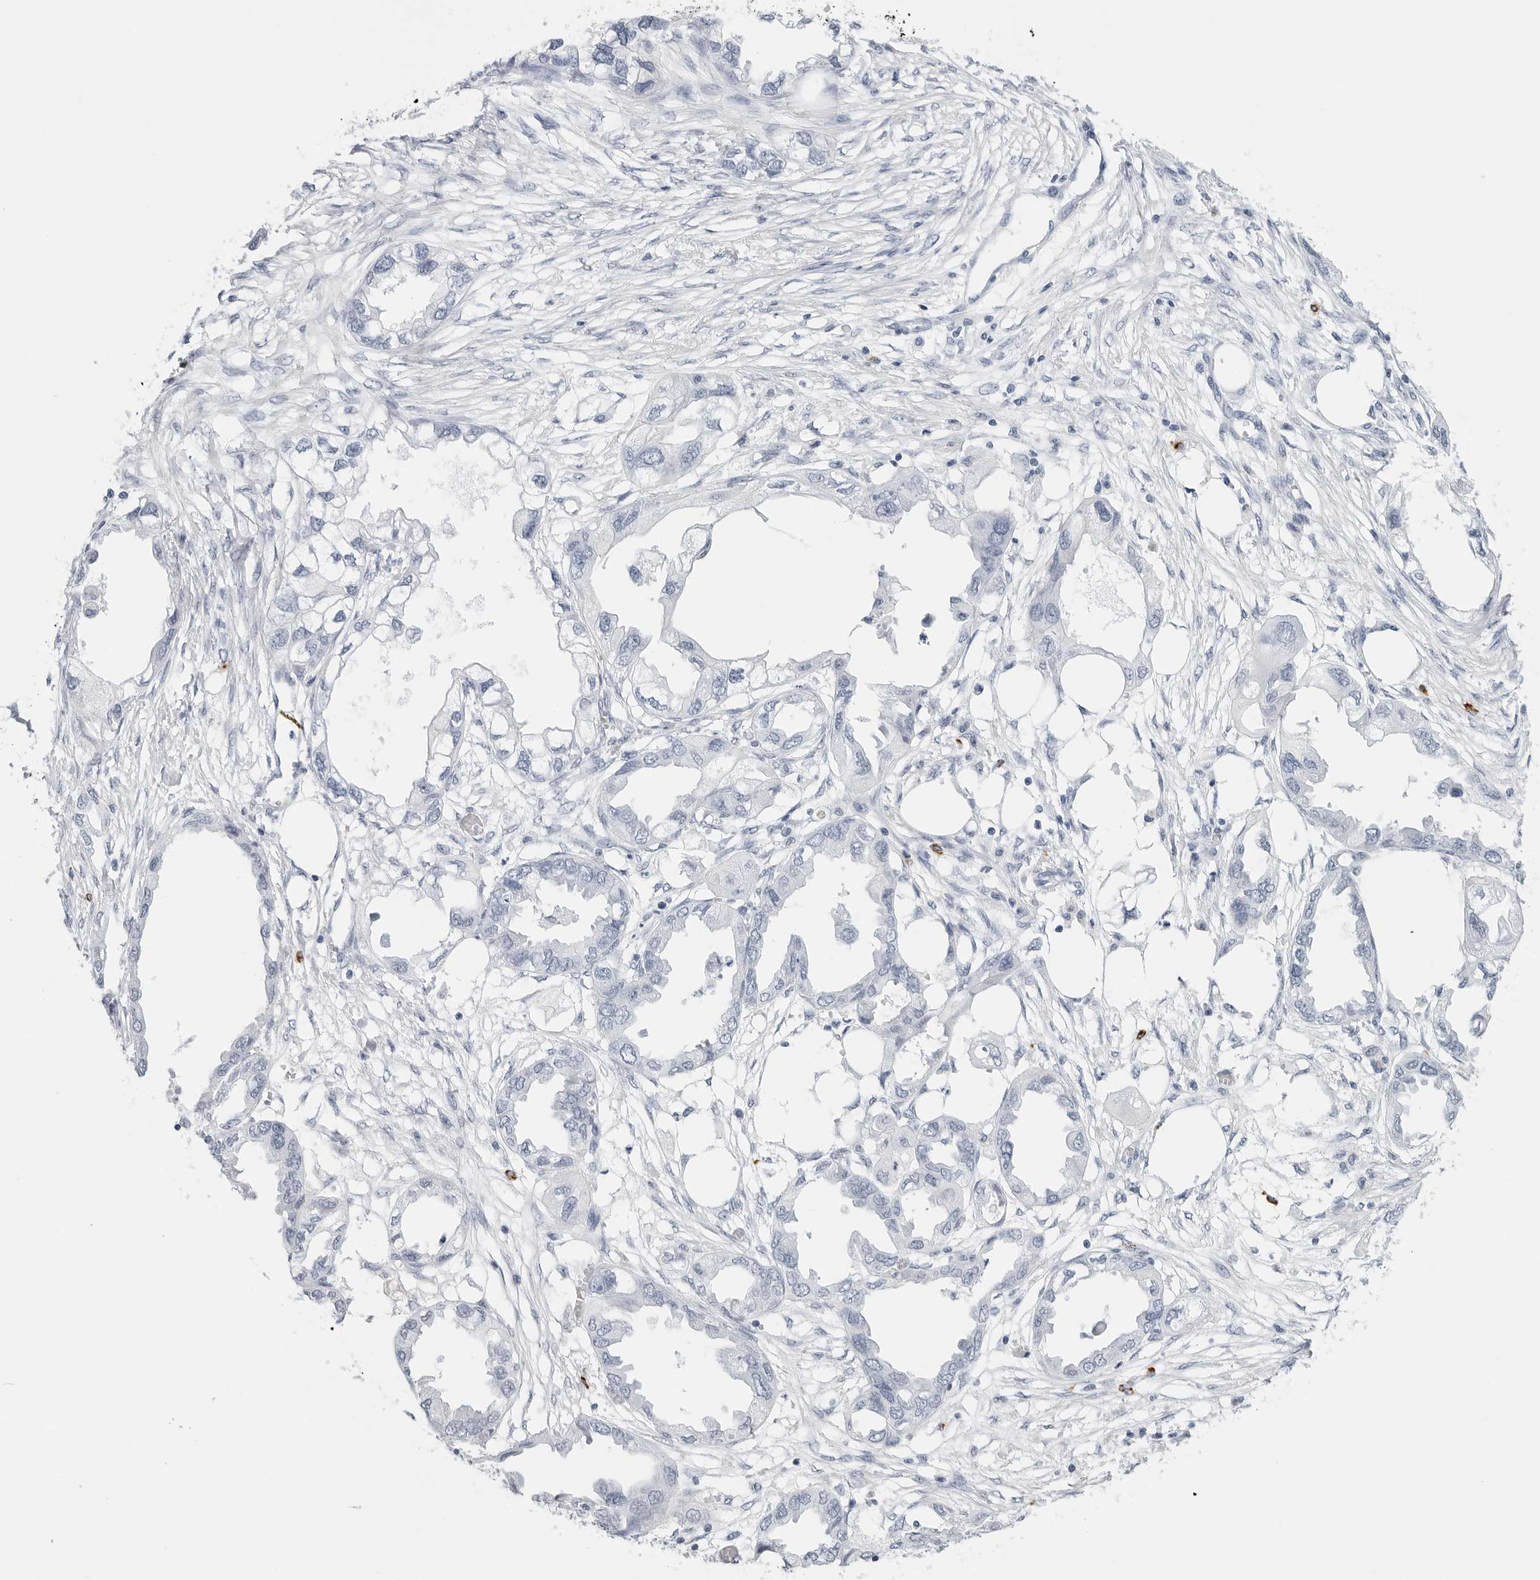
{"staining": {"intensity": "negative", "quantity": "none", "location": "none"}, "tissue": "endometrial cancer", "cell_type": "Tumor cells", "image_type": "cancer", "snomed": [{"axis": "morphology", "description": "Adenocarcinoma, NOS"}, {"axis": "morphology", "description": "Adenocarcinoma, metastatic, NOS"}, {"axis": "topography", "description": "Adipose tissue"}, {"axis": "topography", "description": "Endometrium"}], "caption": "Endometrial cancer (metastatic adenocarcinoma) was stained to show a protein in brown. There is no significant expression in tumor cells.", "gene": "HSPB7", "patient": {"sex": "female", "age": 67}}